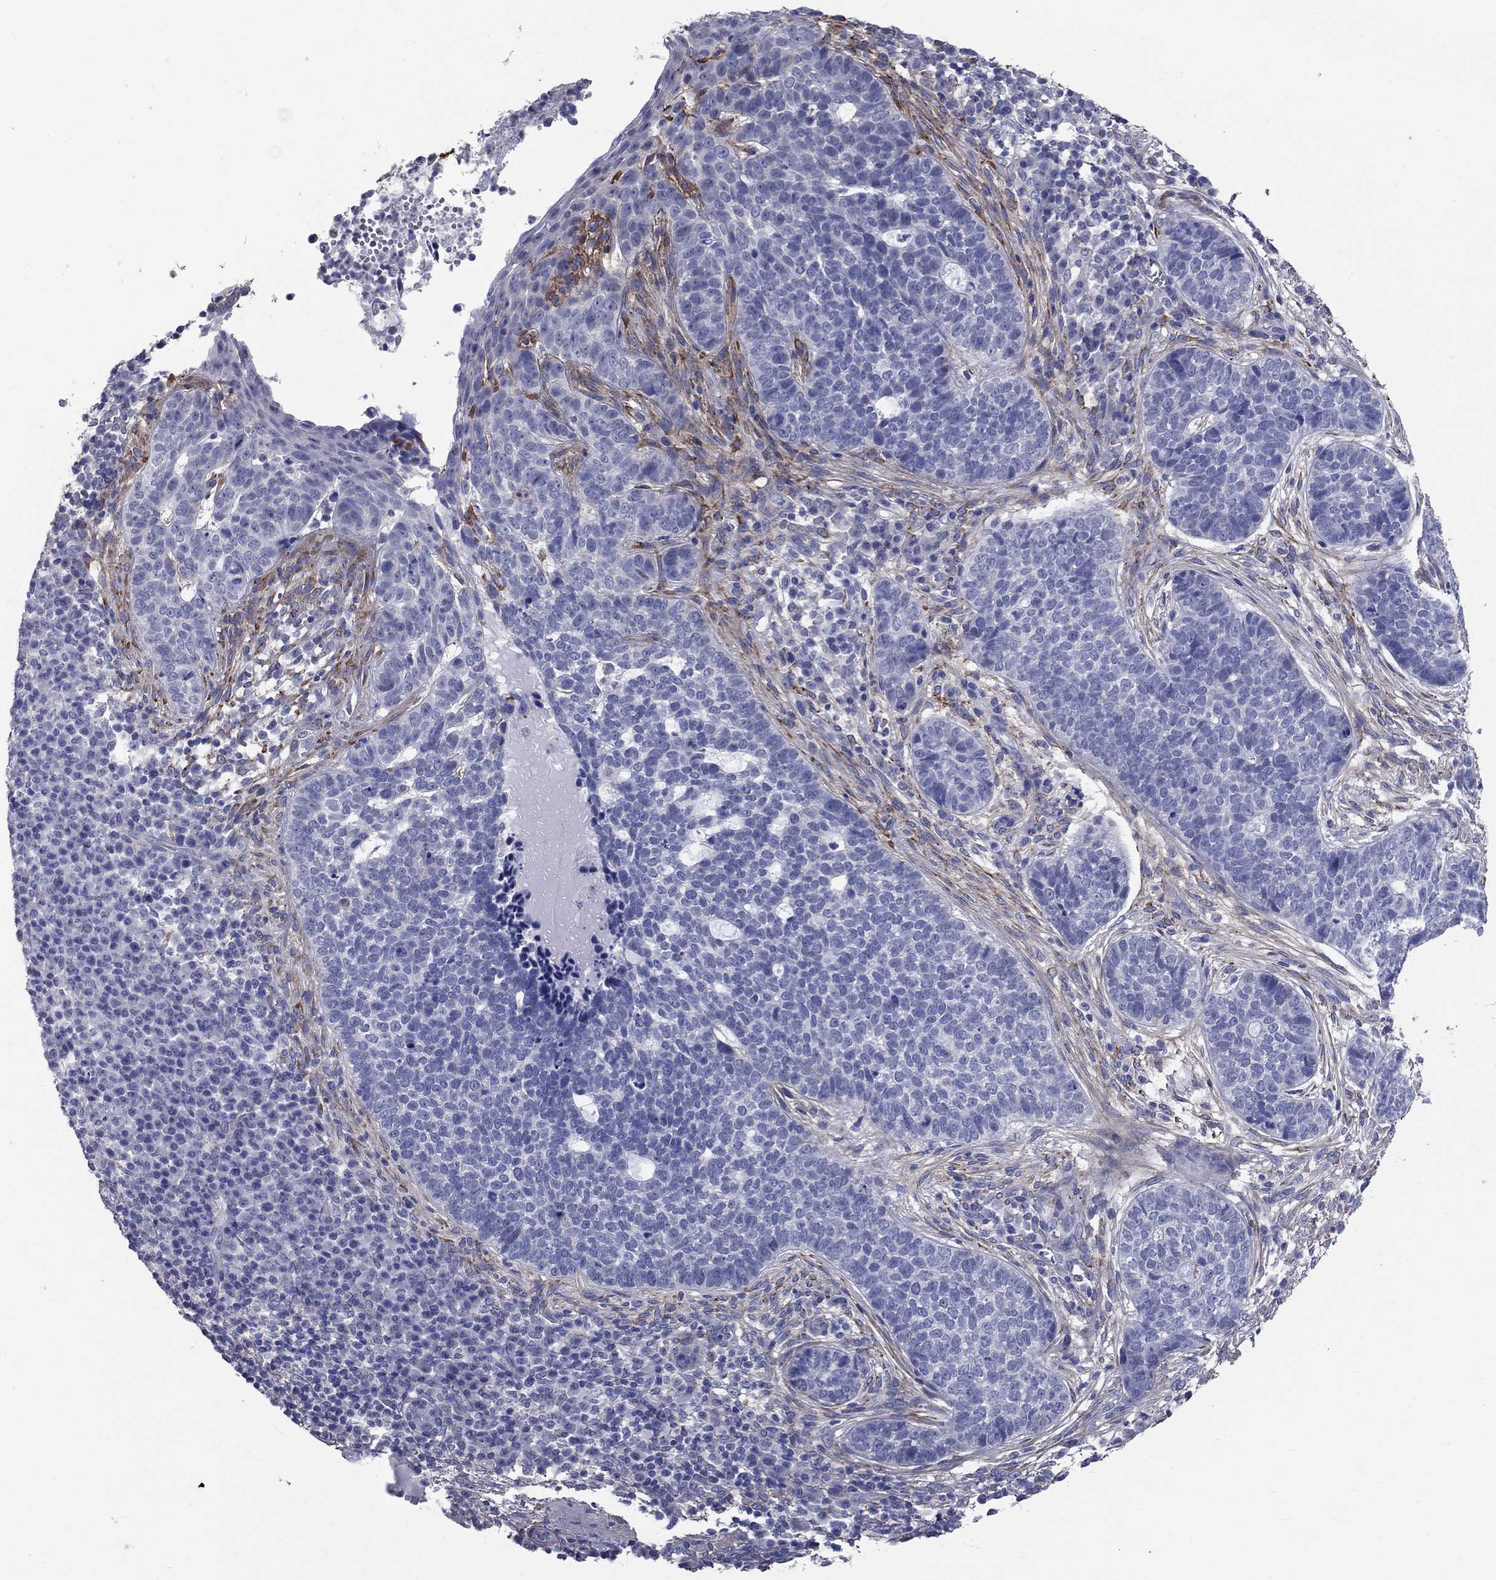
{"staining": {"intensity": "negative", "quantity": "none", "location": "none"}, "tissue": "skin cancer", "cell_type": "Tumor cells", "image_type": "cancer", "snomed": [{"axis": "morphology", "description": "Basal cell carcinoma"}, {"axis": "topography", "description": "Skin"}], "caption": "A high-resolution micrograph shows immunohistochemistry (IHC) staining of skin basal cell carcinoma, which shows no significant positivity in tumor cells.", "gene": "ANXA10", "patient": {"sex": "female", "age": 69}}